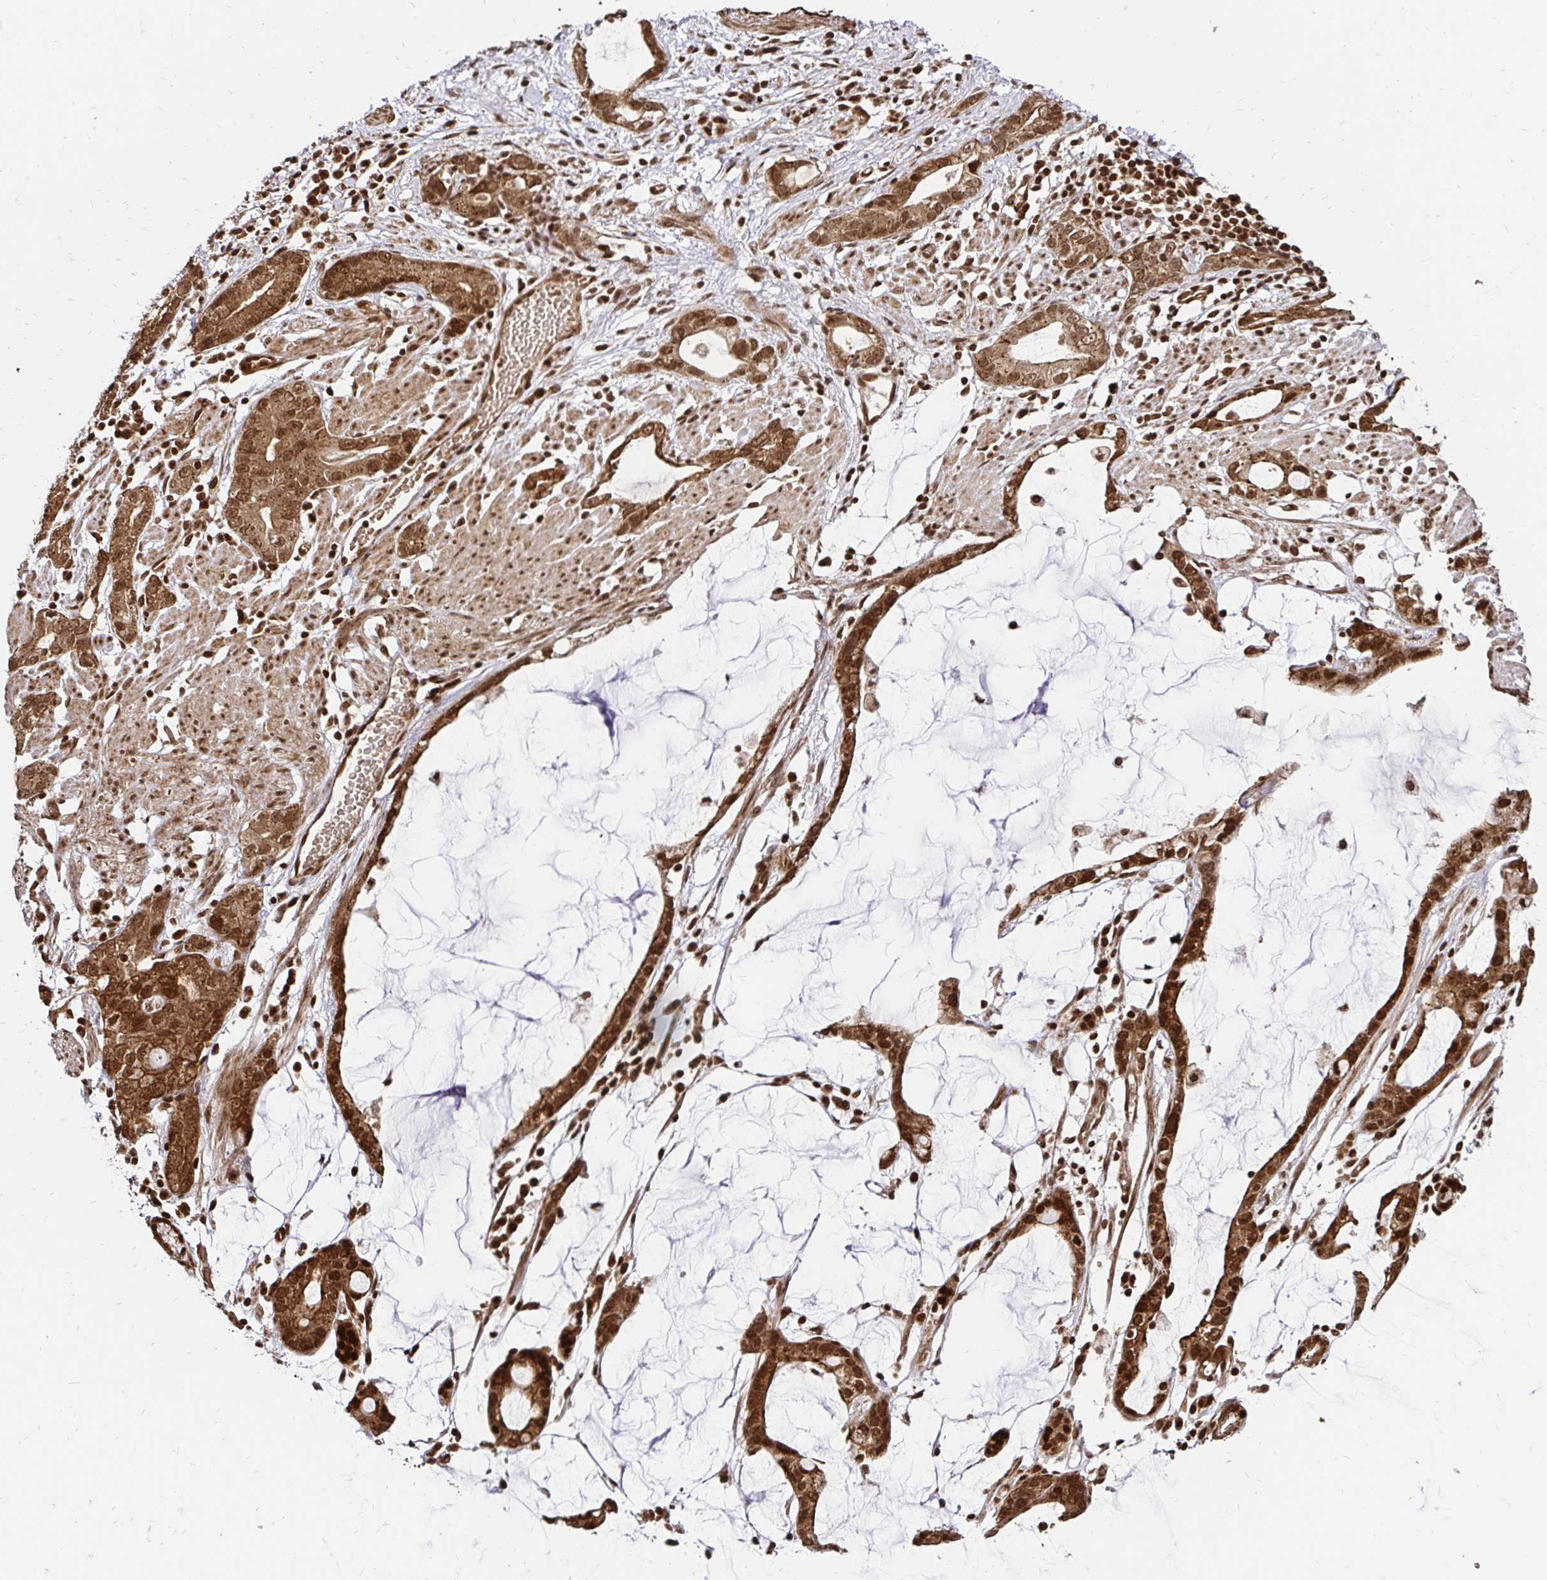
{"staining": {"intensity": "strong", "quantity": ">75%", "location": "cytoplasmic/membranous,nuclear"}, "tissue": "stomach cancer", "cell_type": "Tumor cells", "image_type": "cancer", "snomed": [{"axis": "morphology", "description": "Adenocarcinoma, NOS"}, {"axis": "topography", "description": "Stomach"}], "caption": "This histopathology image reveals immunohistochemistry staining of human stomach adenocarcinoma, with high strong cytoplasmic/membranous and nuclear staining in about >75% of tumor cells.", "gene": "GLYR1", "patient": {"sex": "male", "age": 55}}